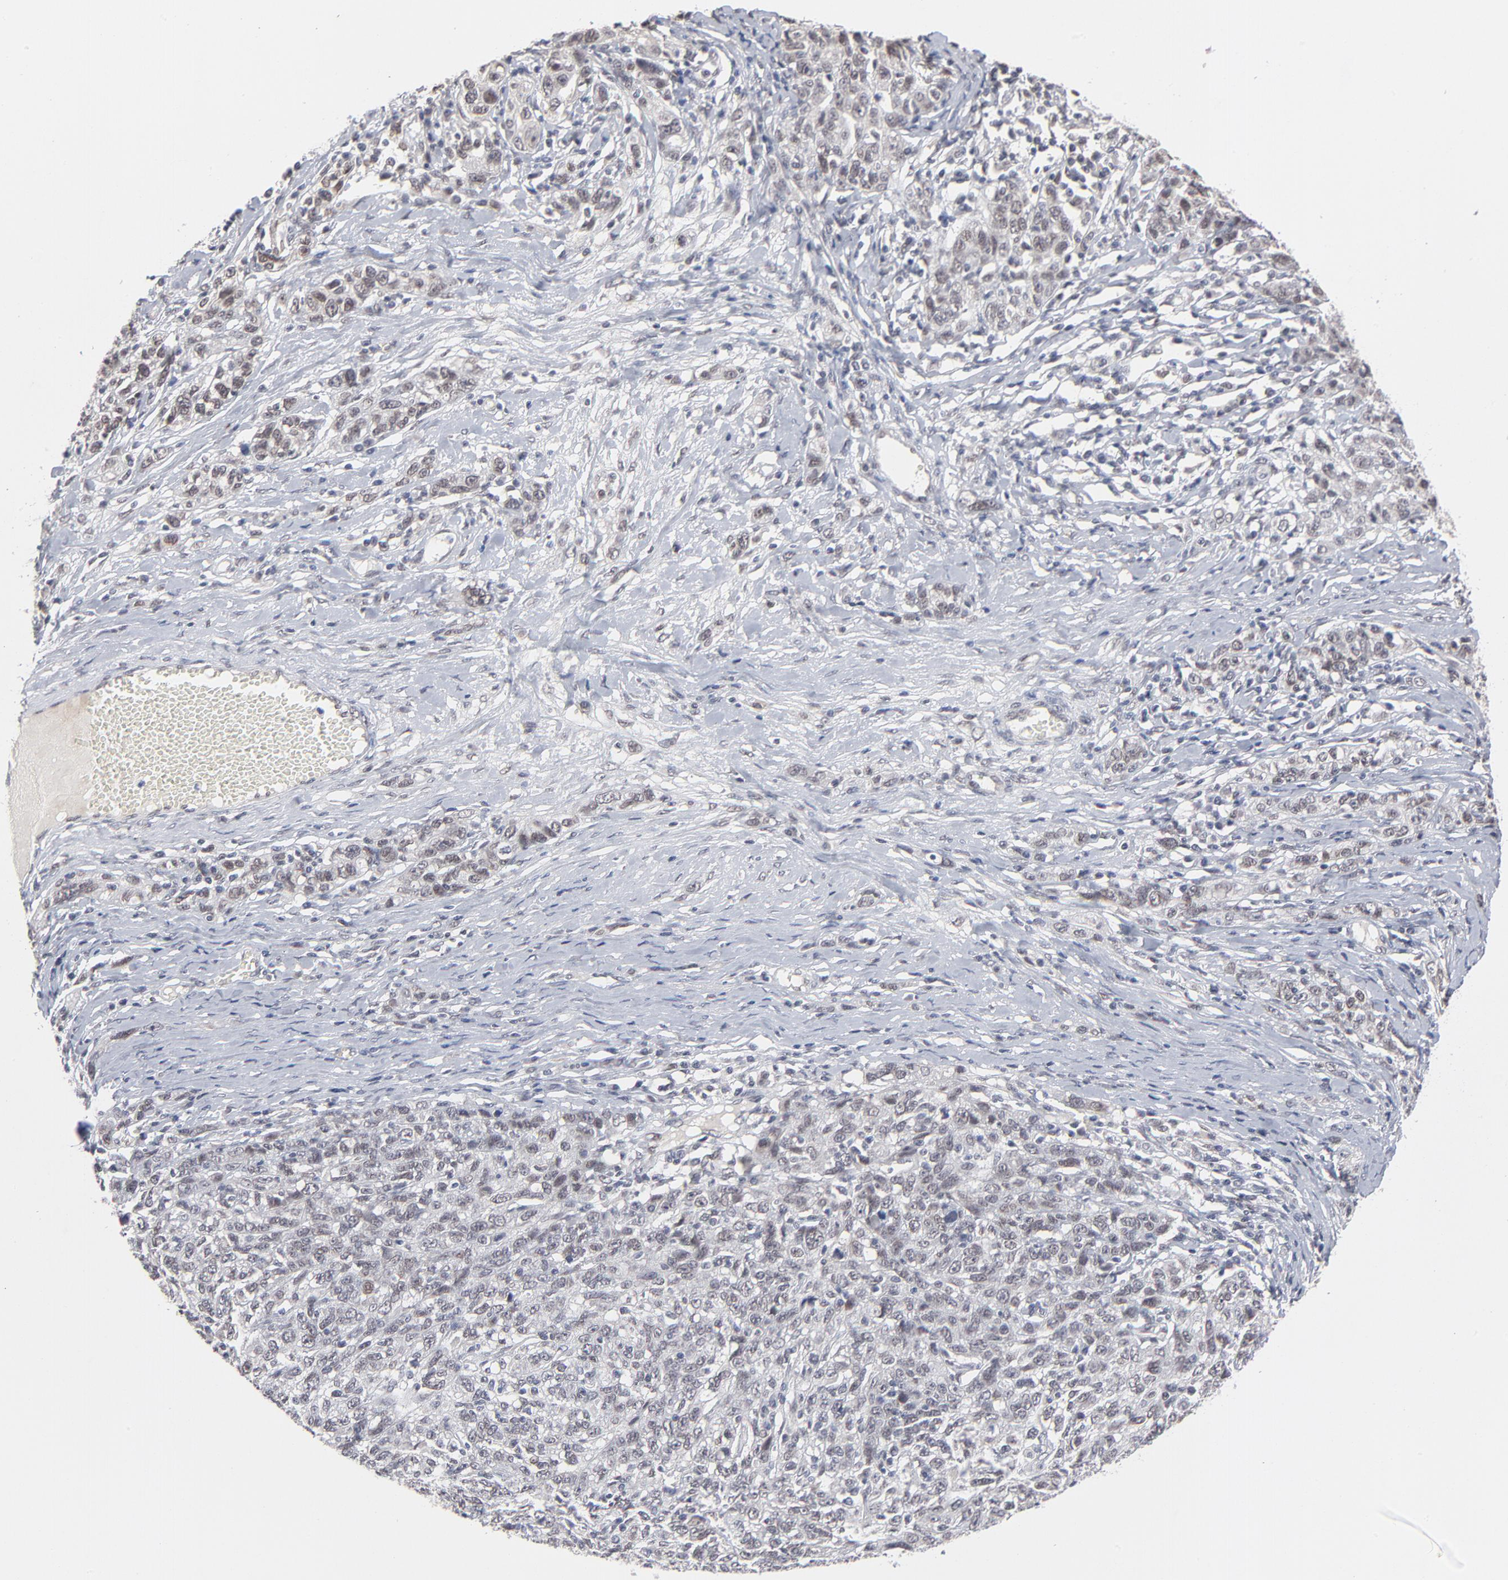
{"staining": {"intensity": "weak", "quantity": "25%-75%", "location": "nuclear"}, "tissue": "ovarian cancer", "cell_type": "Tumor cells", "image_type": "cancer", "snomed": [{"axis": "morphology", "description": "Cystadenocarcinoma, serous, NOS"}, {"axis": "topography", "description": "Ovary"}], "caption": "This photomicrograph demonstrates ovarian serous cystadenocarcinoma stained with immunohistochemistry to label a protein in brown. The nuclear of tumor cells show weak positivity for the protein. Nuclei are counter-stained blue.", "gene": "MBIP", "patient": {"sex": "female", "age": 71}}